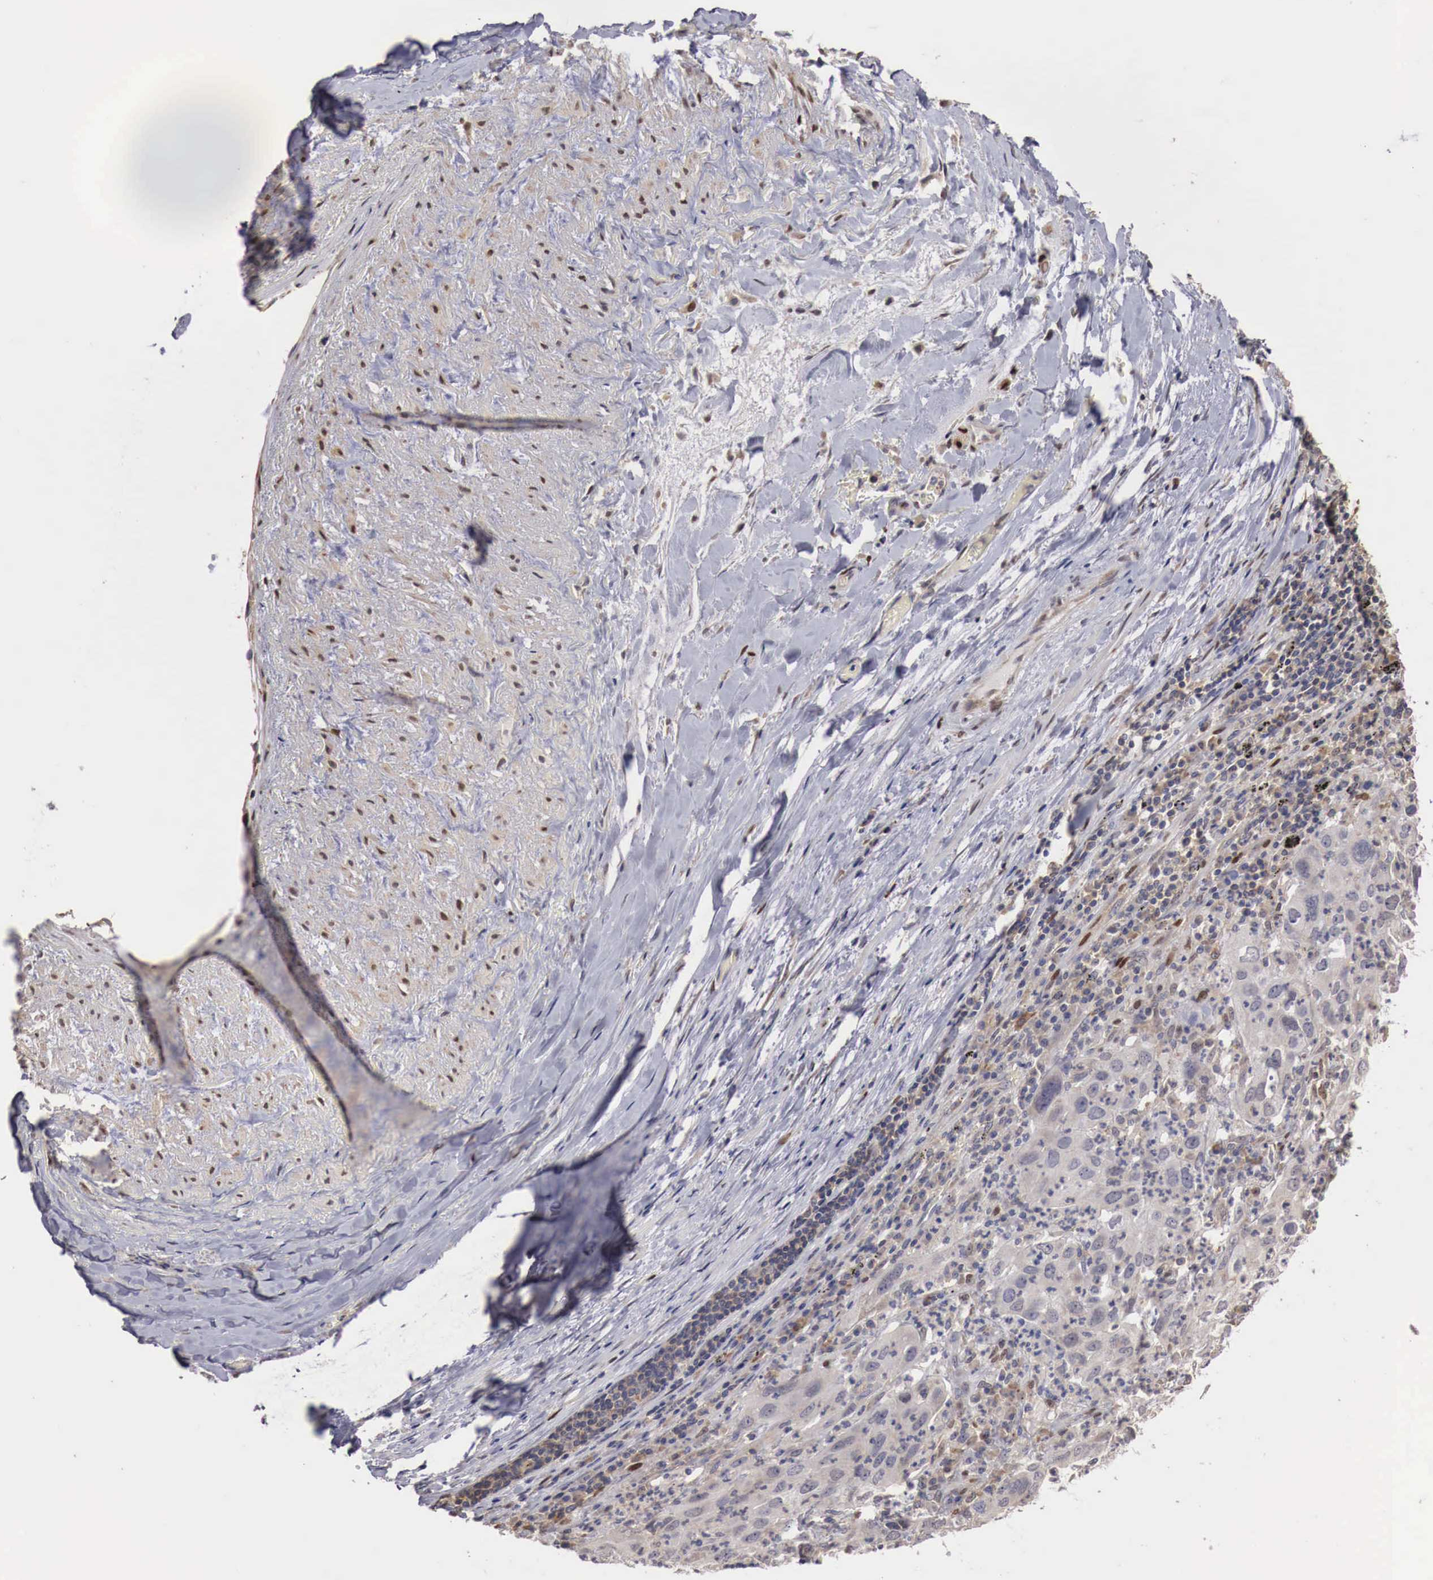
{"staining": {"intensity": "weak", "quantity": "<25%", "location": "cytoplasmic/membranous,nuclear"}, "tissue": "lung cancer", "cell_type": "Tumor cells", "image_type": "cancer", "snomed": [{"axis": "morphology", "description": "Adenocarcinoma, NOS"}, {"axis": "topography", "description": "Lung"}], "caption": "Photomicrograph shows no significant protein expression in tumor cells of lung cancer (adenocarcinoma).", "gene": "KHDRBS2", "patient": {"sex": "male", "age": 48}}